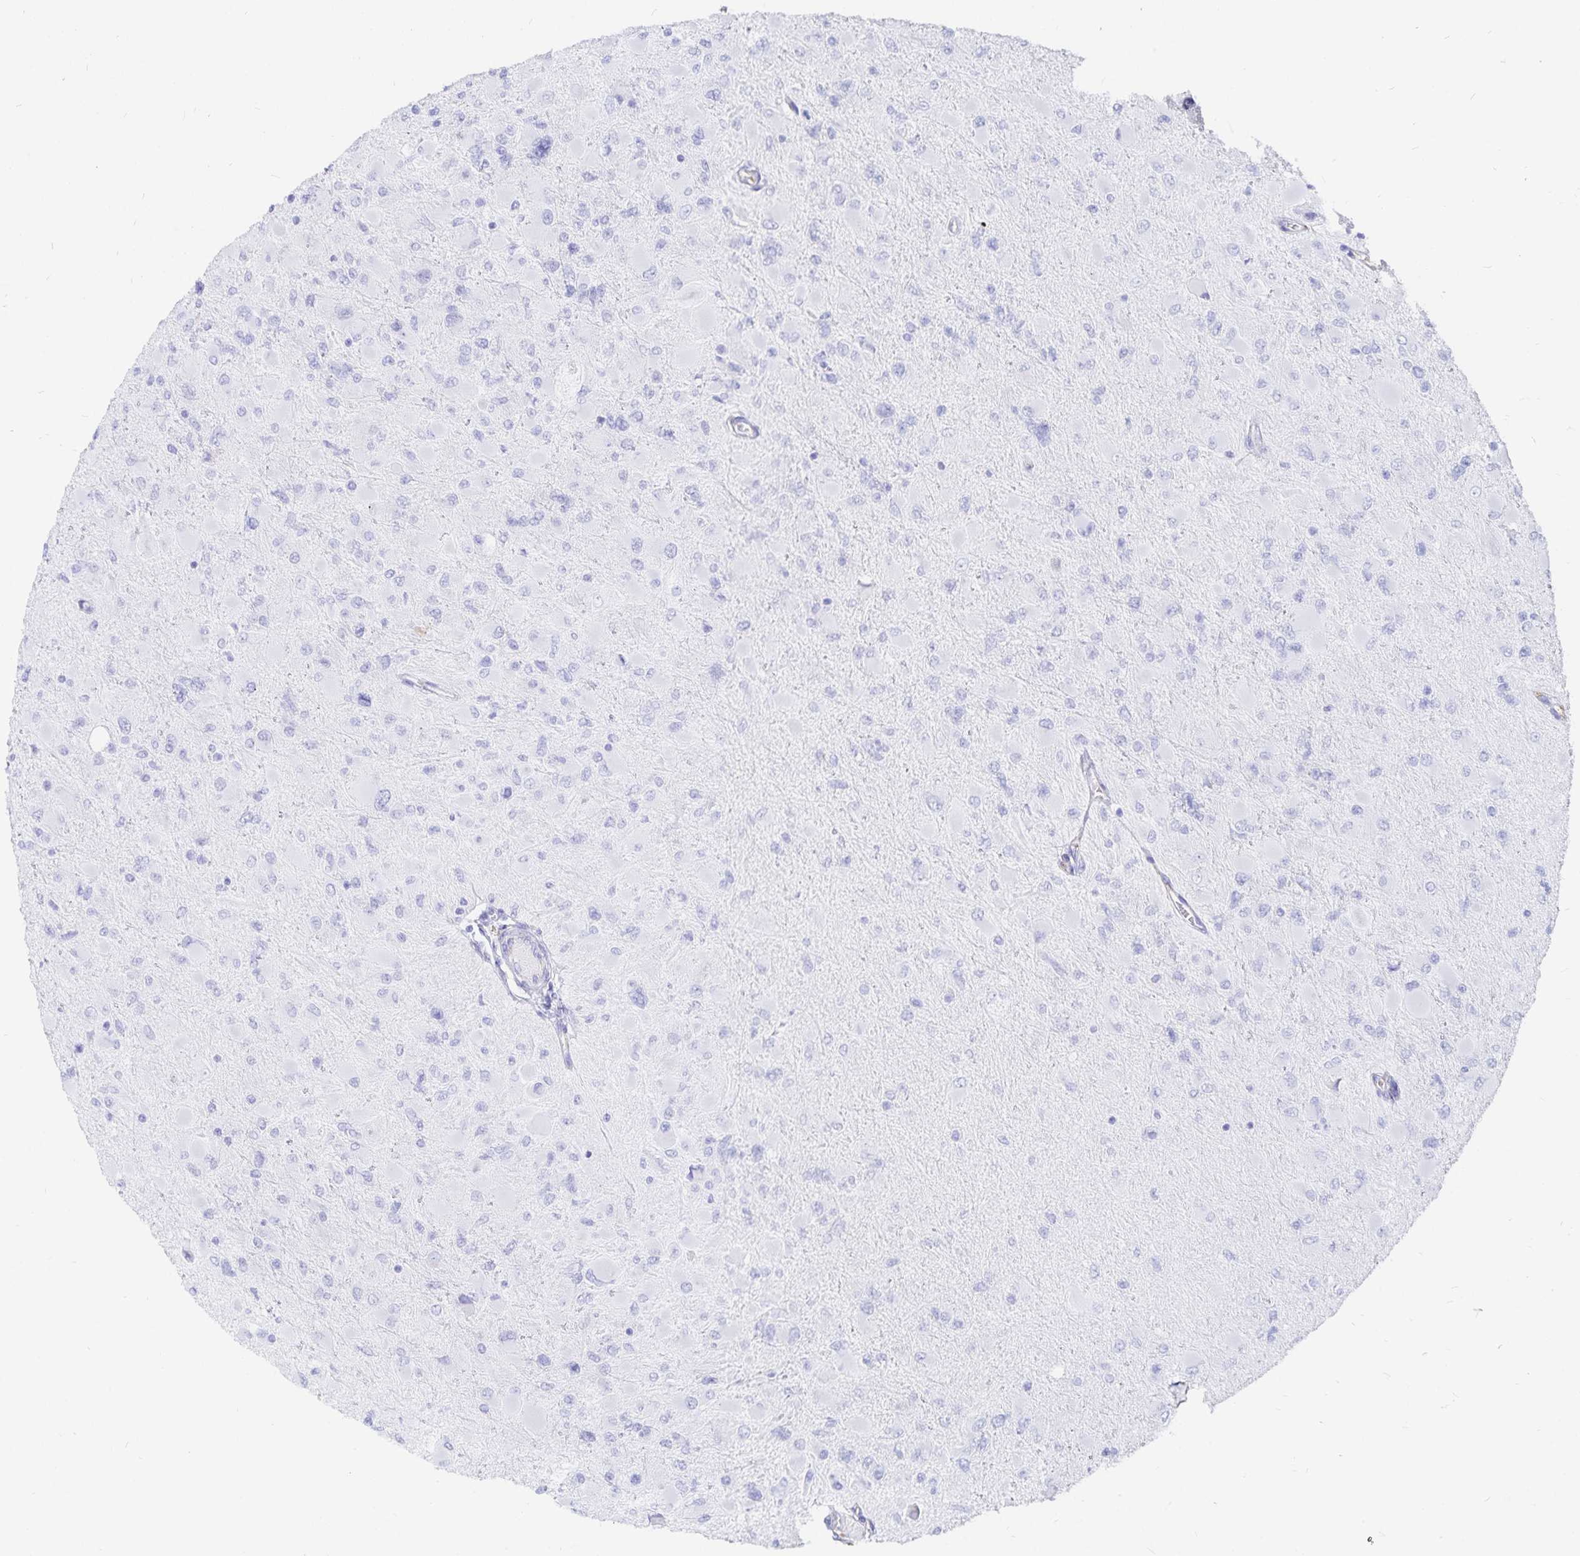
{"staining": {"intensity": "negative", "quantity": "none", "location": "none"}, "tissue": "glioma", "cell_type": "Tumor cells", "image_type": "cancer", "snomed": [{"axis": "morphology", "description": "Glioma, malignant, High grade"}, {"axis": "topography", "description": "Cerebral cortex"}], "caption": "DAB (3,3'-diaminobenzidine) immunohistochemical staining of malignant glioma (high-grade) reveals no significant positivity in tumor cells.", "gene": "INSL5", "patient": {"sex": "female", "age": 36}}